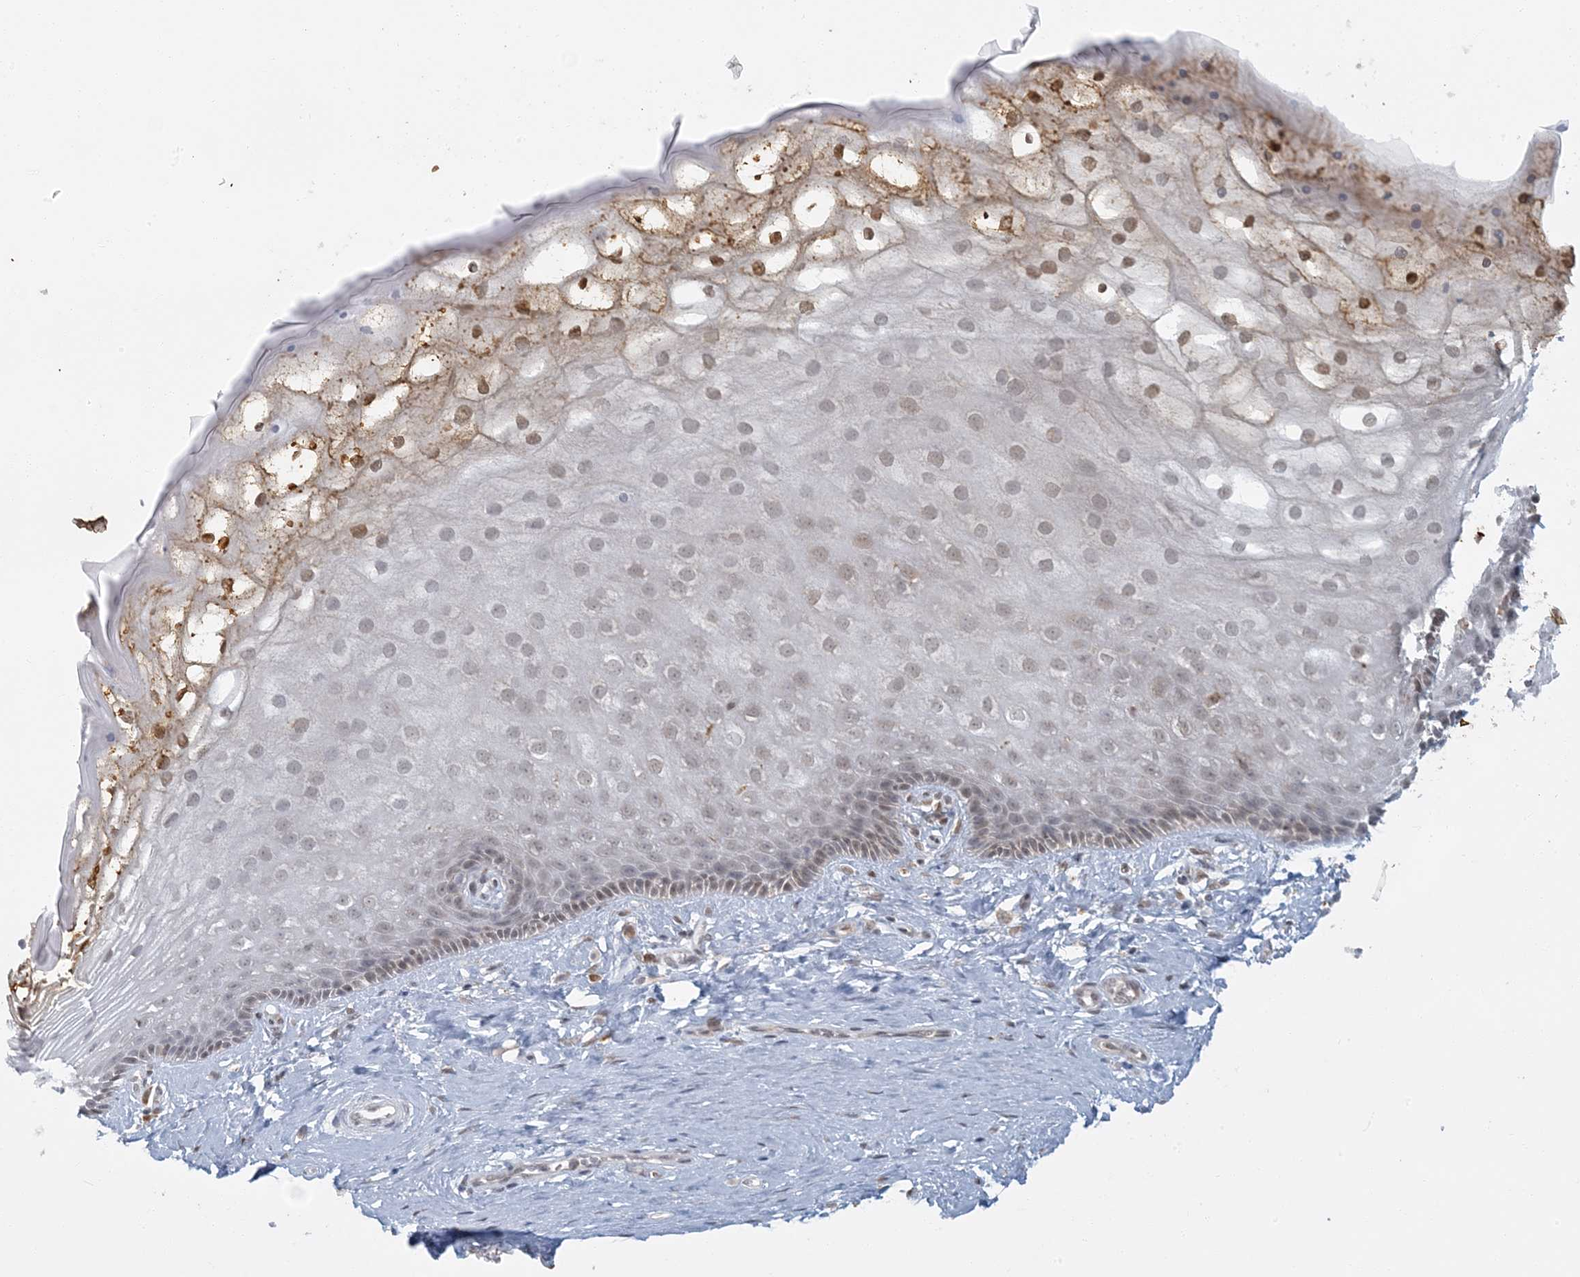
{"staining": {"intensity": "moderate", "quantity": "25%-75%", "location": "cytoplasmic/membranous,nuclear"}, "tissue": "vagina", "cell_type": "Squamous epithelial cells", "image_type": "normal", "snomed": [{"axis": "morphology", "description": "Normal tissue, NOS"}, {"axis": "topography", "description": "Vagina"}], "caption": "Immunohistochemistry histopathology image of normal vagina stained for a protein (brown), which demonstrates medium levels of moderate cytoplasmic/membranous,nuclear expression in approximately 25%-75% of squamous epithelial cells.", "gene": "AK9", "patient": {"sex": "female", "age": 46}}